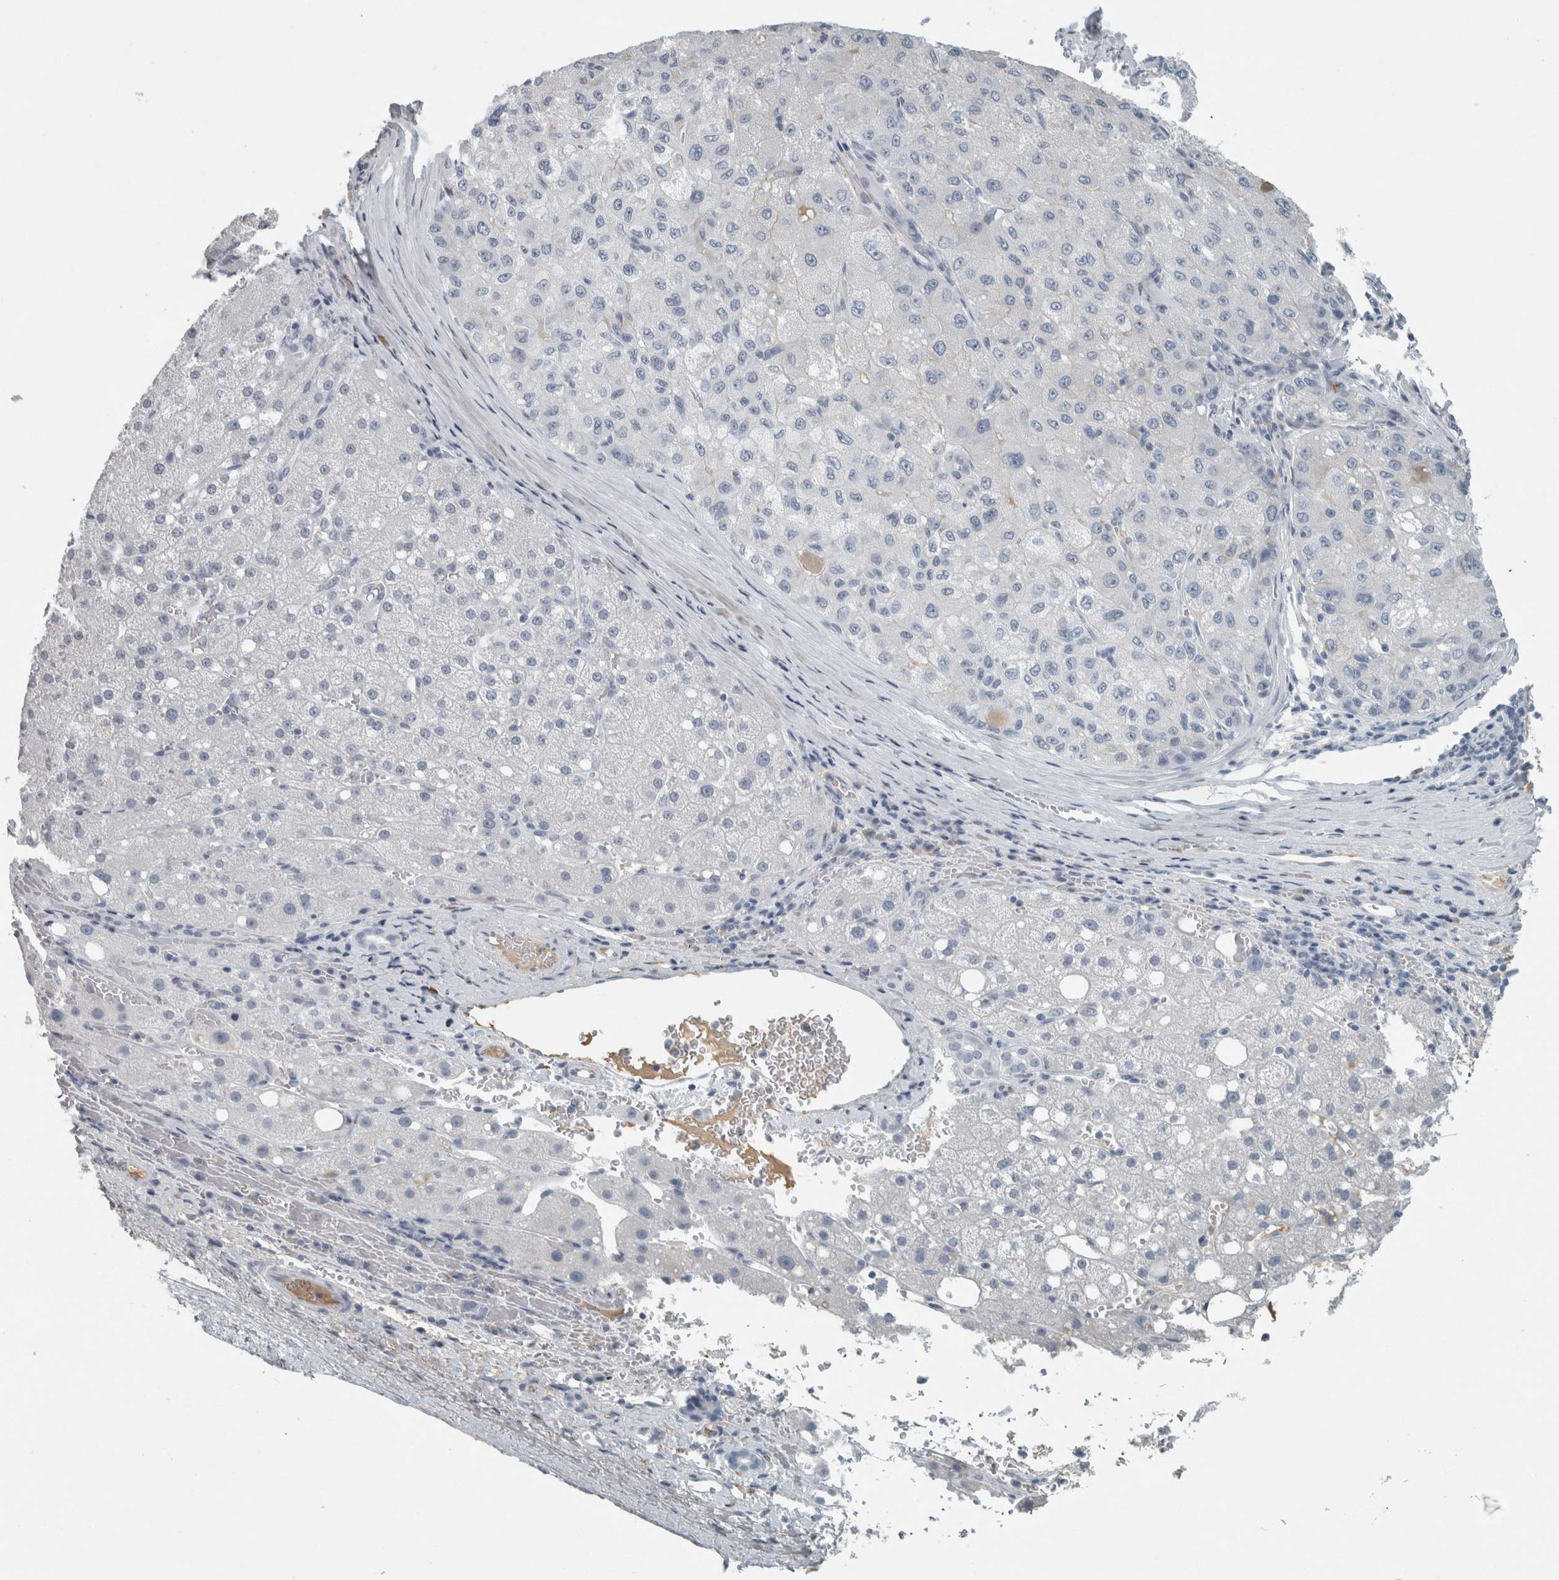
{"staining": {"intensity": "negative", "quantity": "none", "location": "none"}, "tissue": "liver cancer", "cell_type": "Tumor cells", "image_type": "cancer", "snomed": [{"axis": "morphology", "description": "Carcinoma, Hepatocellular, NOS"}, {"axis": "topography", "description": "Liver"}], "caption": "DAB (3,3'-diaminobenzidine) immunohistochemical staining of liver cancer exhibits no significant staining in tumor cells.", "gene": "CHL1", "patient": {"sex": "male", "age": 80}}